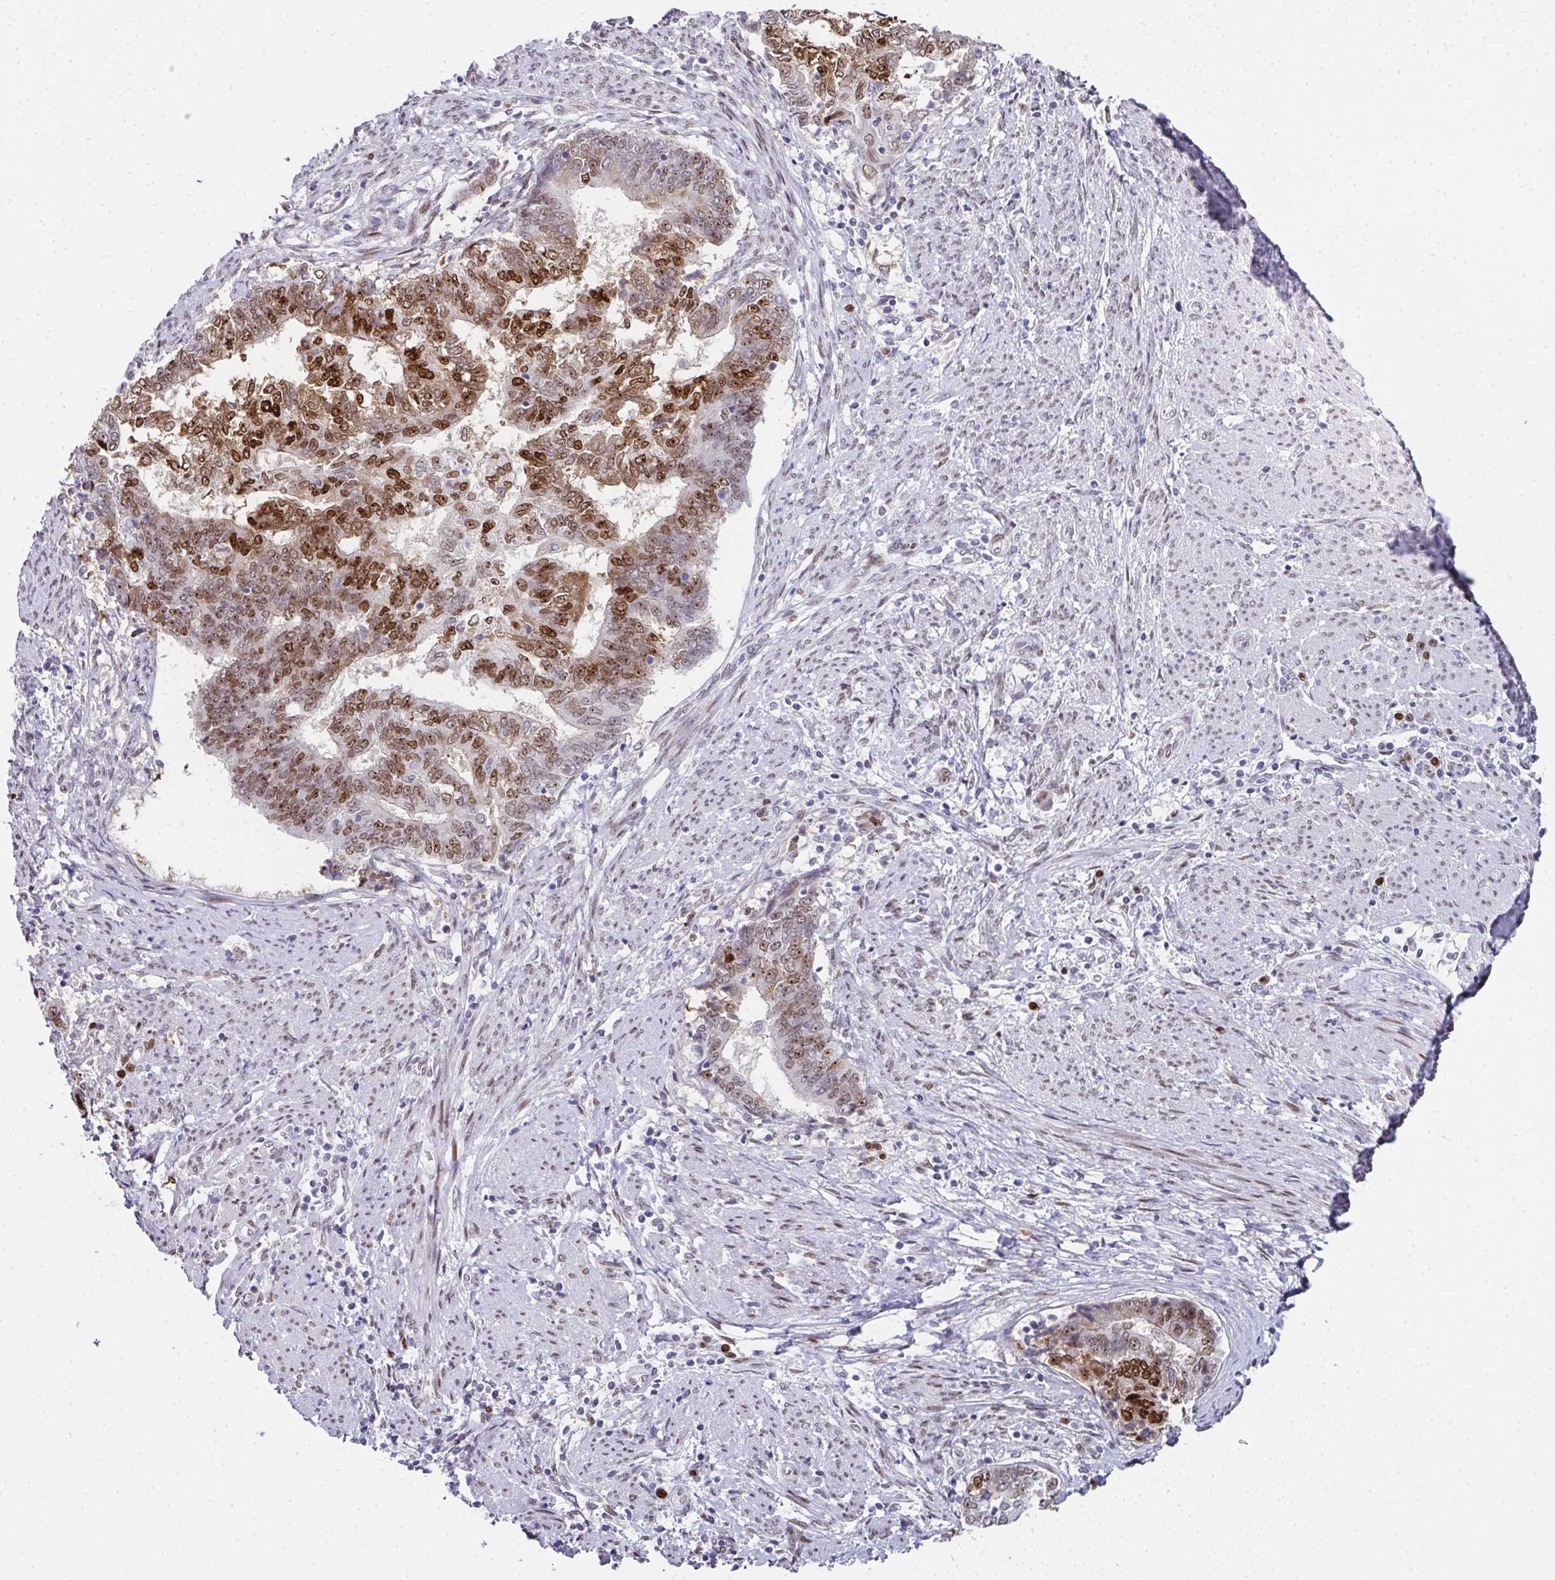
{"staining": {"intensity": "moderate", "quantity": ">75%", "location": "nuclear"}, "tissue": "endometrial cancer", "cell_type": "Tumor cells", "image_type": "cancer", "snomed": [{"axis": "morphology", "description": "Adenocarcinoma, NOS"}, {"axis": "topography", "description": "Endometrium"}], "caption": "A micrograph of endometrial adenocarcinoma stained for a protein exhibits moderate nuclear brown staining in tumor cells.", "gene": "RB1", "patient": {"sex": "female", "age": 65}}